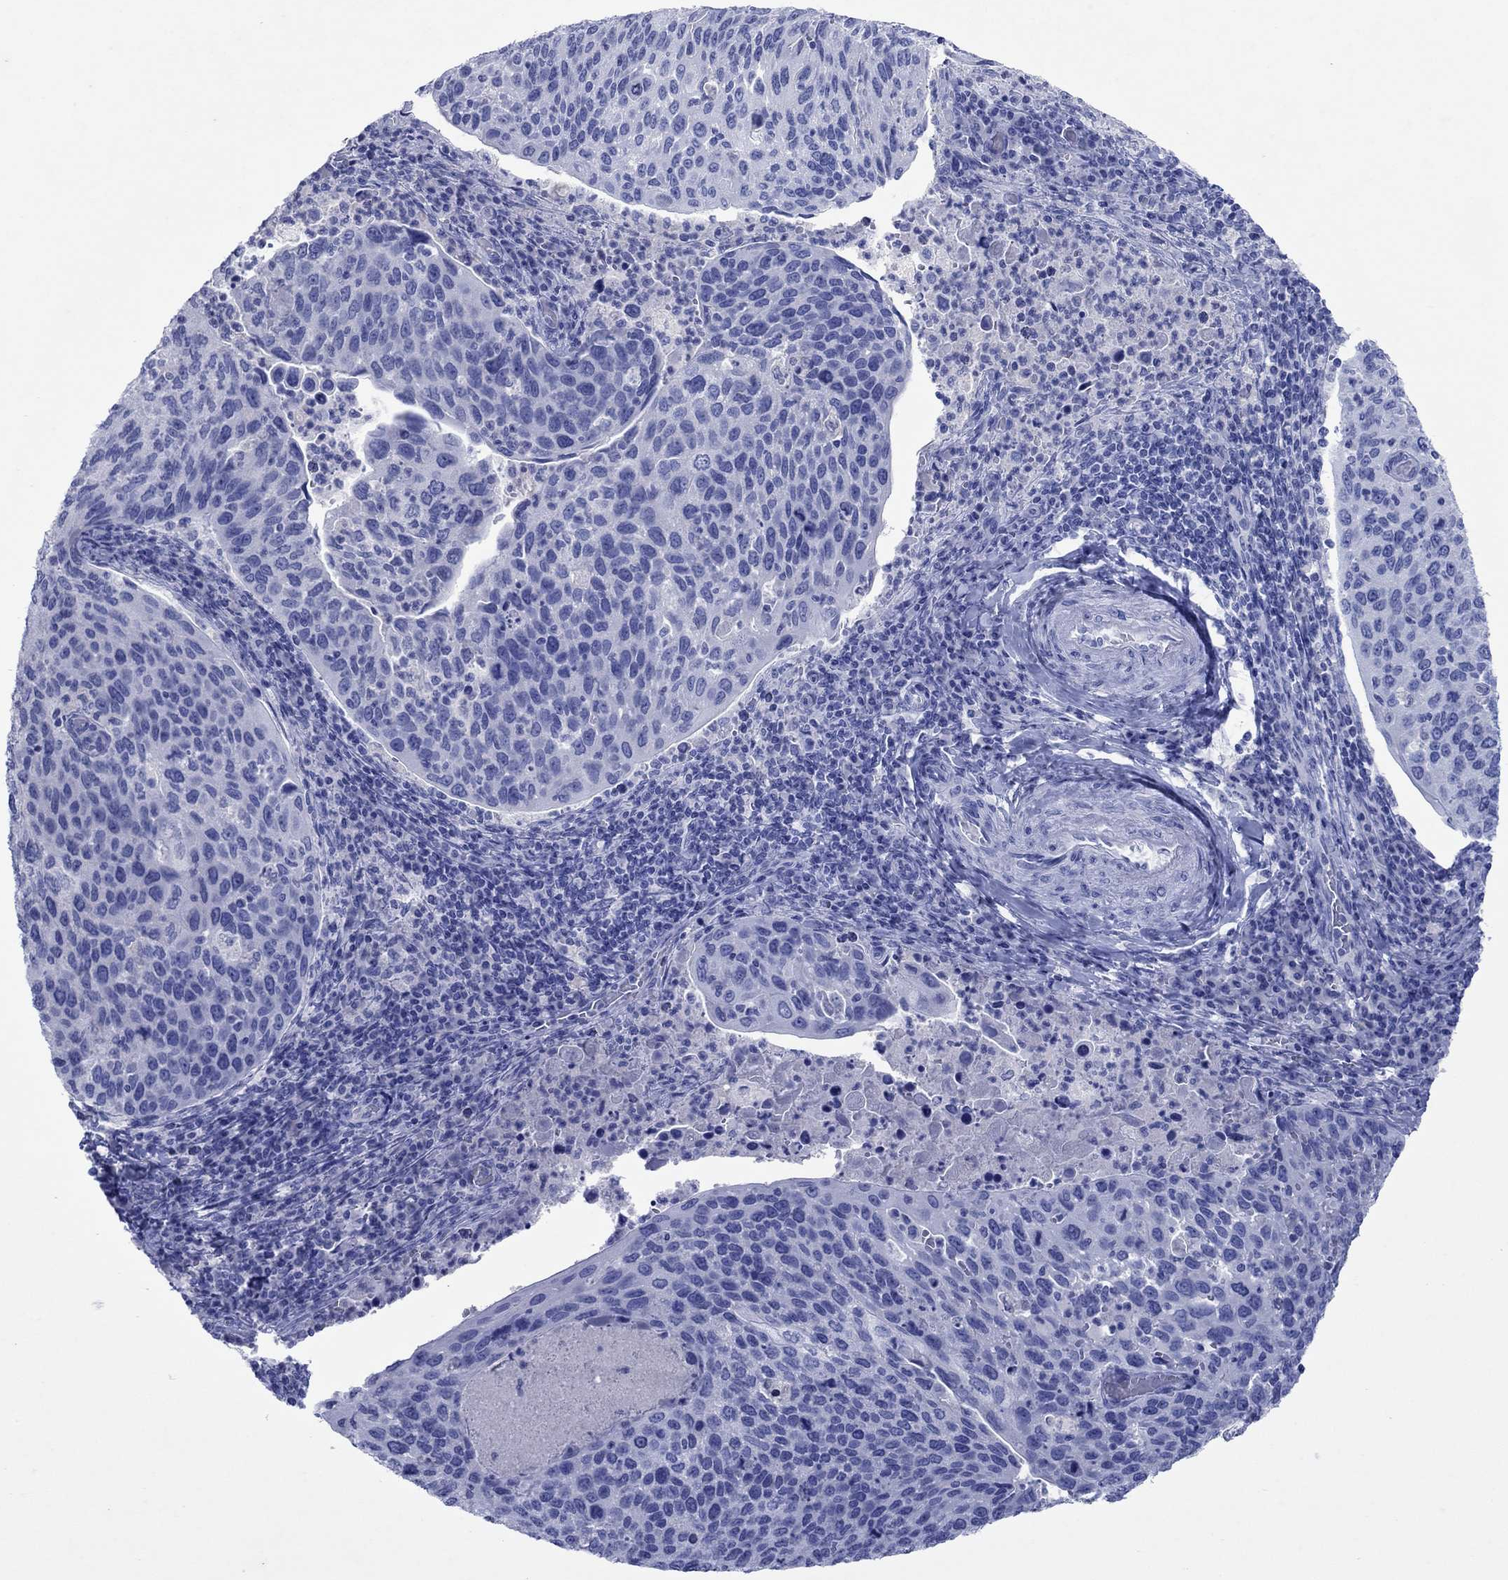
{"staining": {"intensity": "negative", "quantity": "none", "location": "none"}, "tissue": "cervical cancer", "cell_type": "Tumor cells", "image_type": "cancer", "snomed": [{"axis": "morphology", "description": "Squamous cell carcinoma, NOS"}, {"axis": "topography", "description": "Cervix"}], "caption": "DAB (3,3'-diaminobenzidine) immunohistochemical staining of cervical cancer (squamous cell carcinoma) displays no significant staining in tumor cells. (DAB IHC visualized using brightfield microscopy, high magnification).", "gene": "ATP4A", "patient": {"sex": "female", "age": 54}}